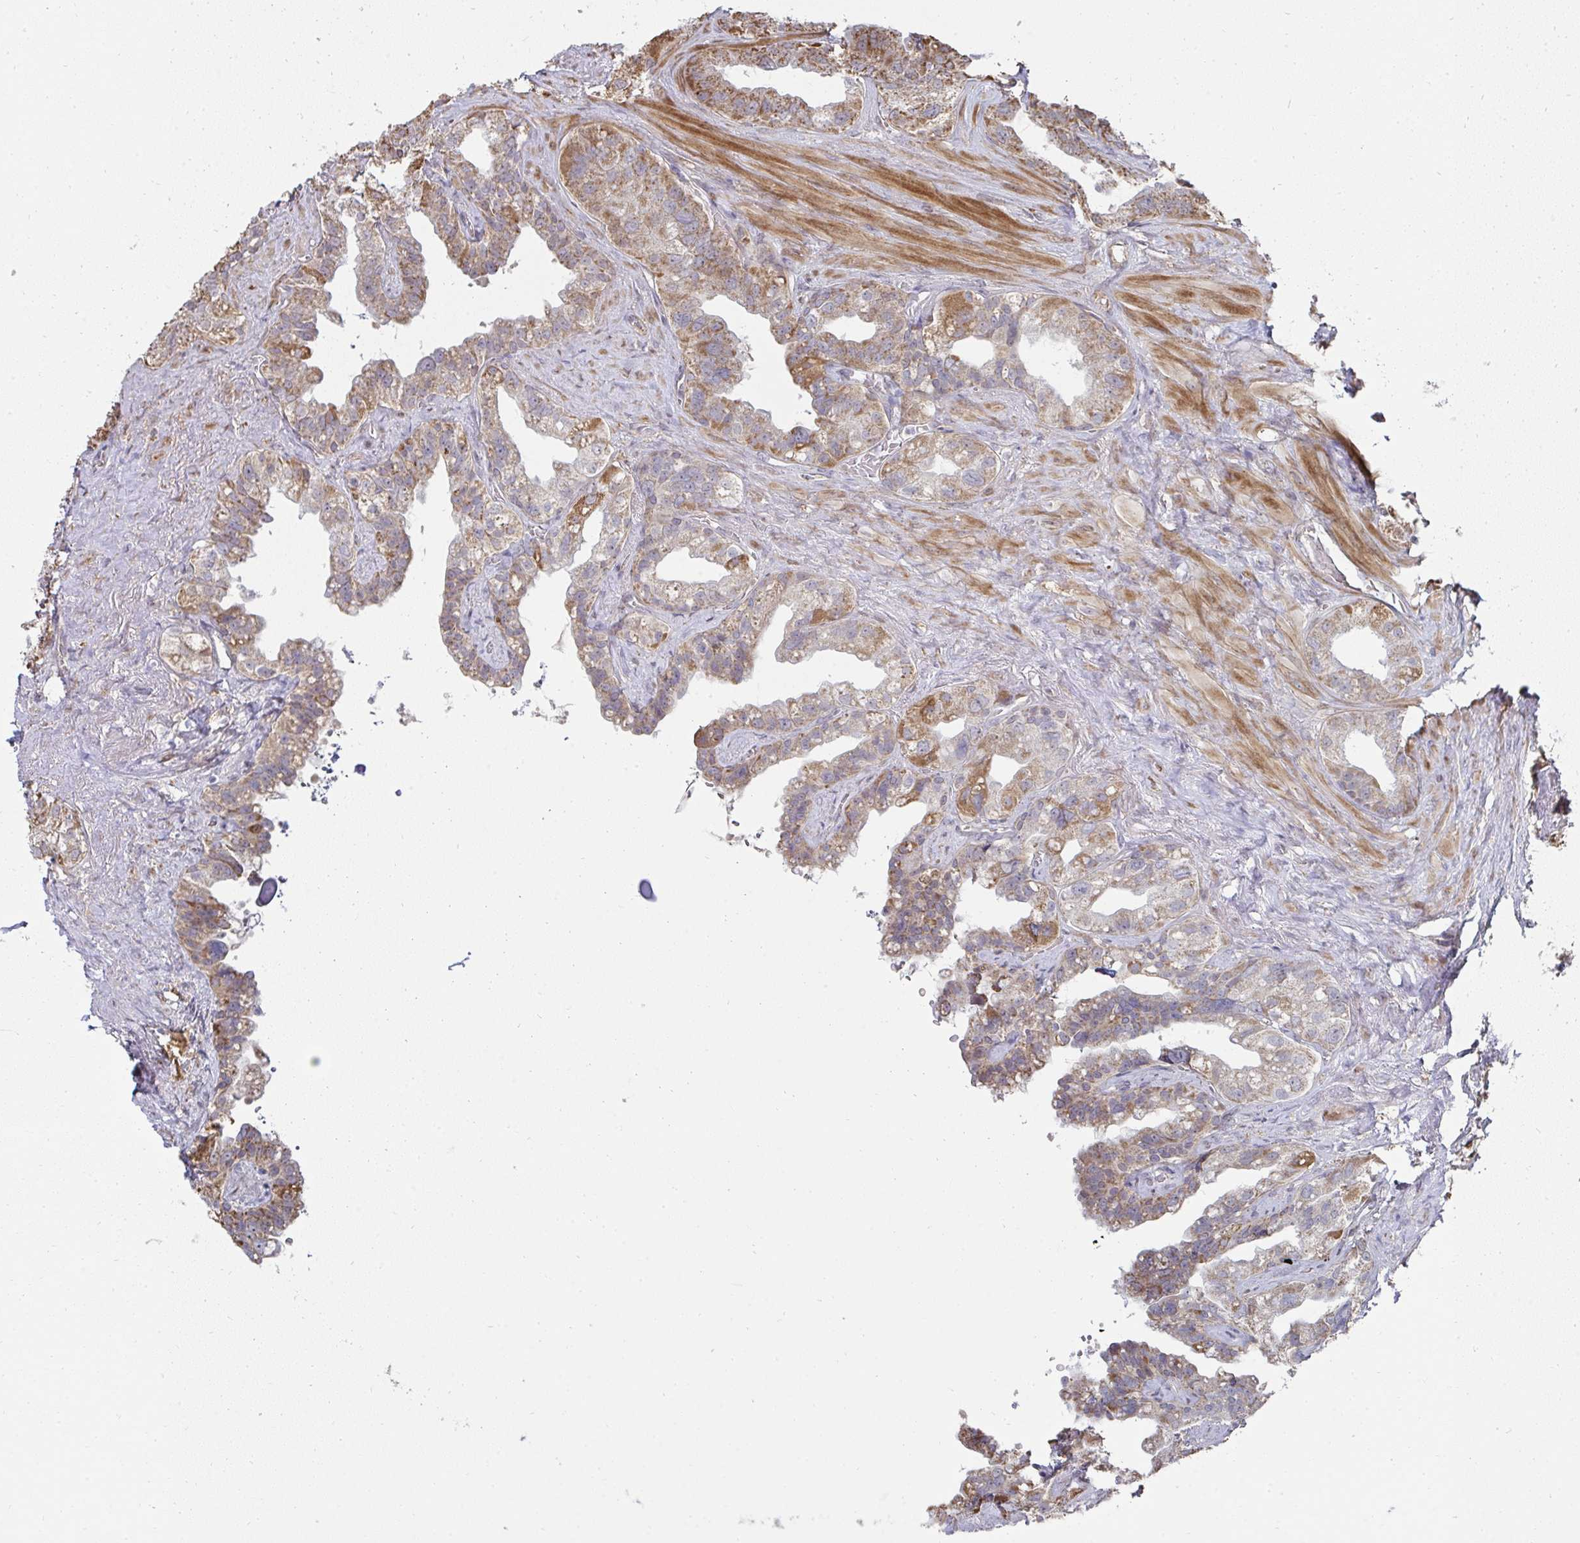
{"staining": {"intensity": "moderate", "quantity": "25%-75%", "location": "cytoplasmic/membranous"}, "tissue": "seminal vesicle", "cell_type": "Glandular cells", "image_type": "normal", "snomed": [{"axis": "morphology", "description": "Normal tissue, NOS"}, {"axis": "topography", "description": "Seminal veicle"}, {"axis": "topography", "description": "Peripheral nerve tissue"}], "caption": "Moderate cytoplasmic/membranous protein staining is appreciated in approximately 25%-75% of glandular cells in seminal vesicle.", "gene": "AGTPBP1", "patient": {"sex": "male", "age": 76}}